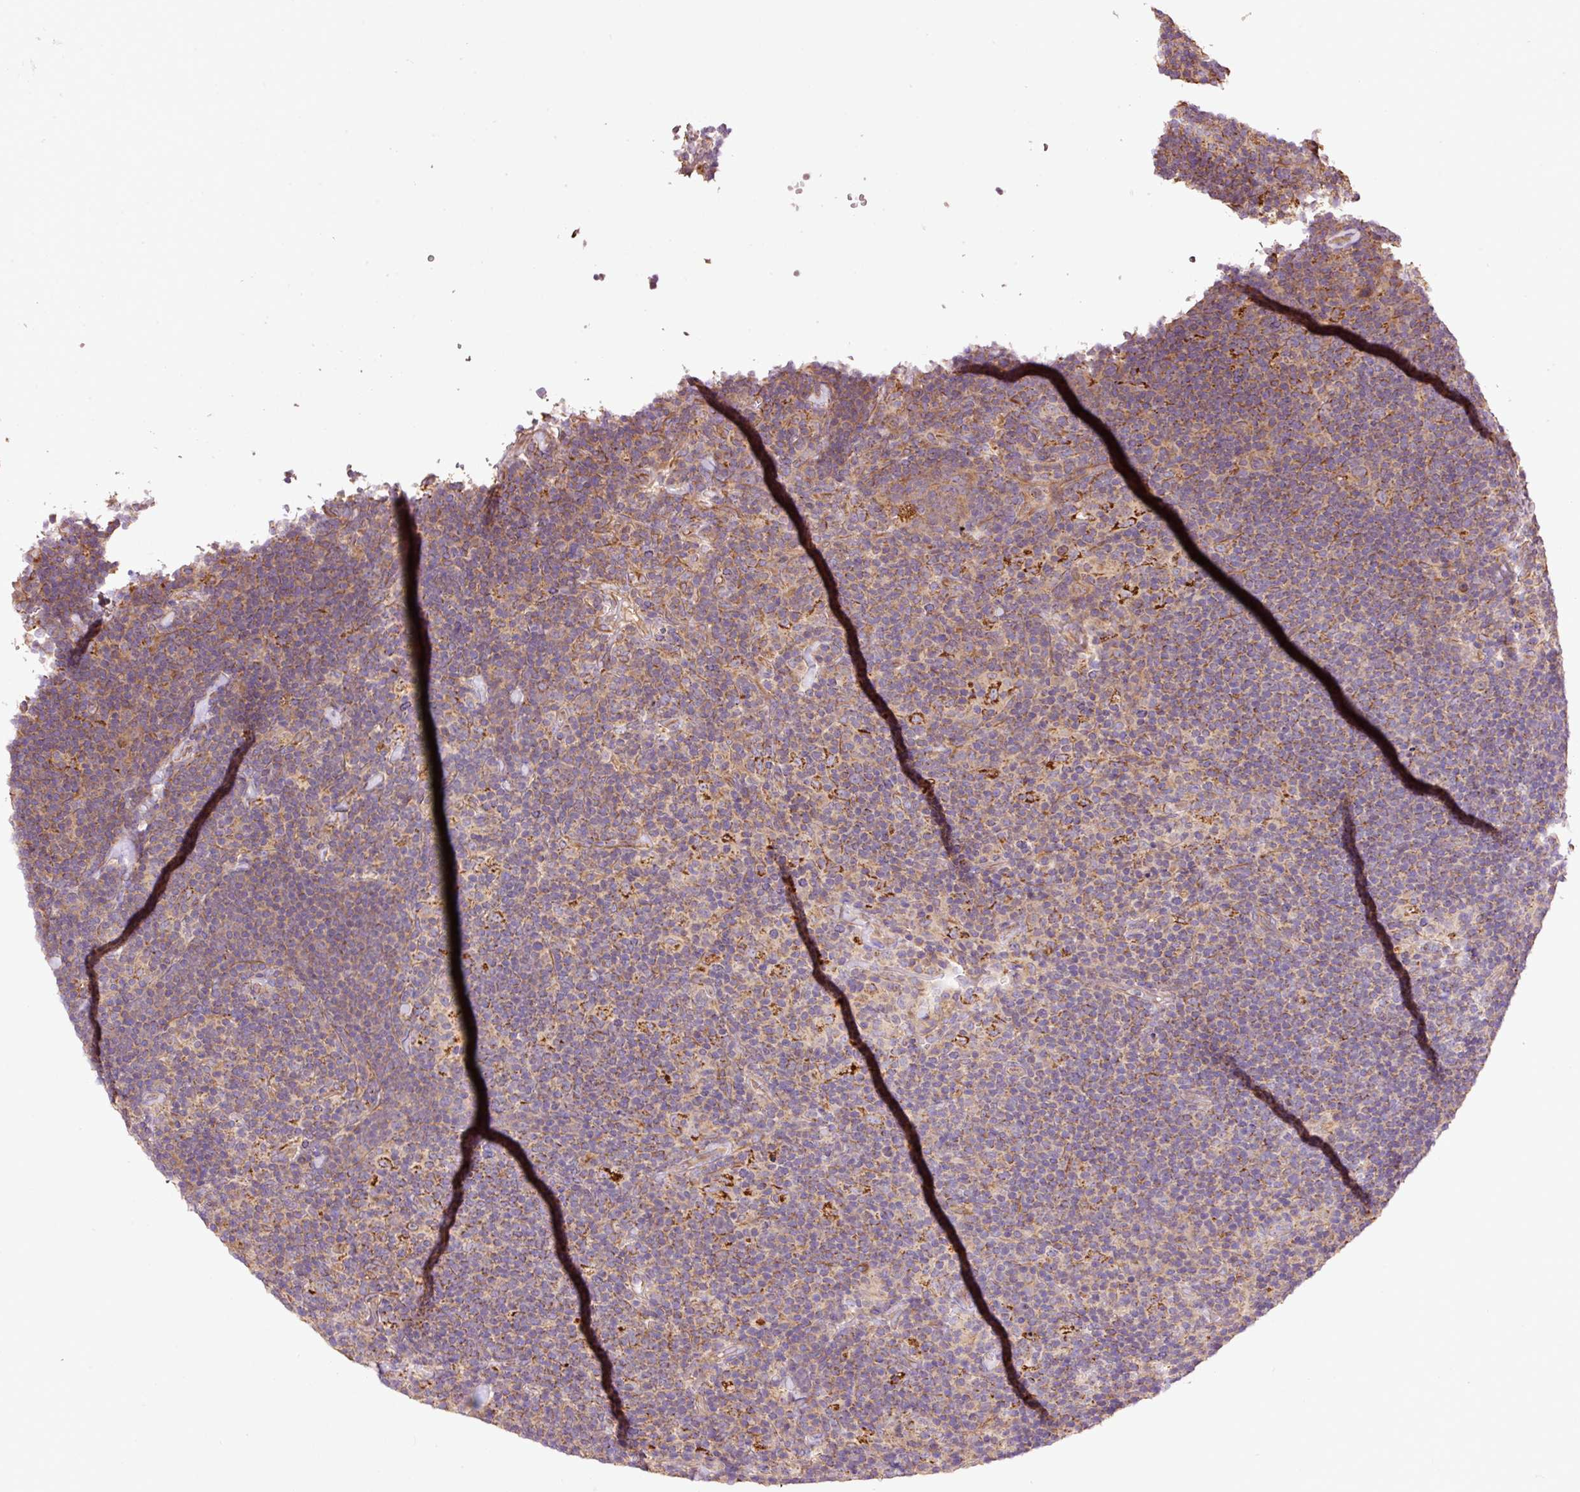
{"staining": {"intensity": "strong", "quantity": "25%-75%", "location": "cytoplasmic/membranous"}, "tissue": "lymphoma", "cell_type": "Tumor cells", "image_type": "cancer", "snomed": [{"axis": "morphology", "description": "Hodgkin's disease, NOS"}, {"axis": "topography", "description": "Lymph node"}], "caption": "Lymphoma was stained to show a protein in brown. There is high levels of strong cytoplasmic/membranous positivity in approximately 25%-75% of tumor cells. (Stains: DAB in brown, nuclei in blue, Microscopy: brightfield microscopy at high magnification).", "gene": "PCK2", "patient": {"sex": "female", "age": 57}}